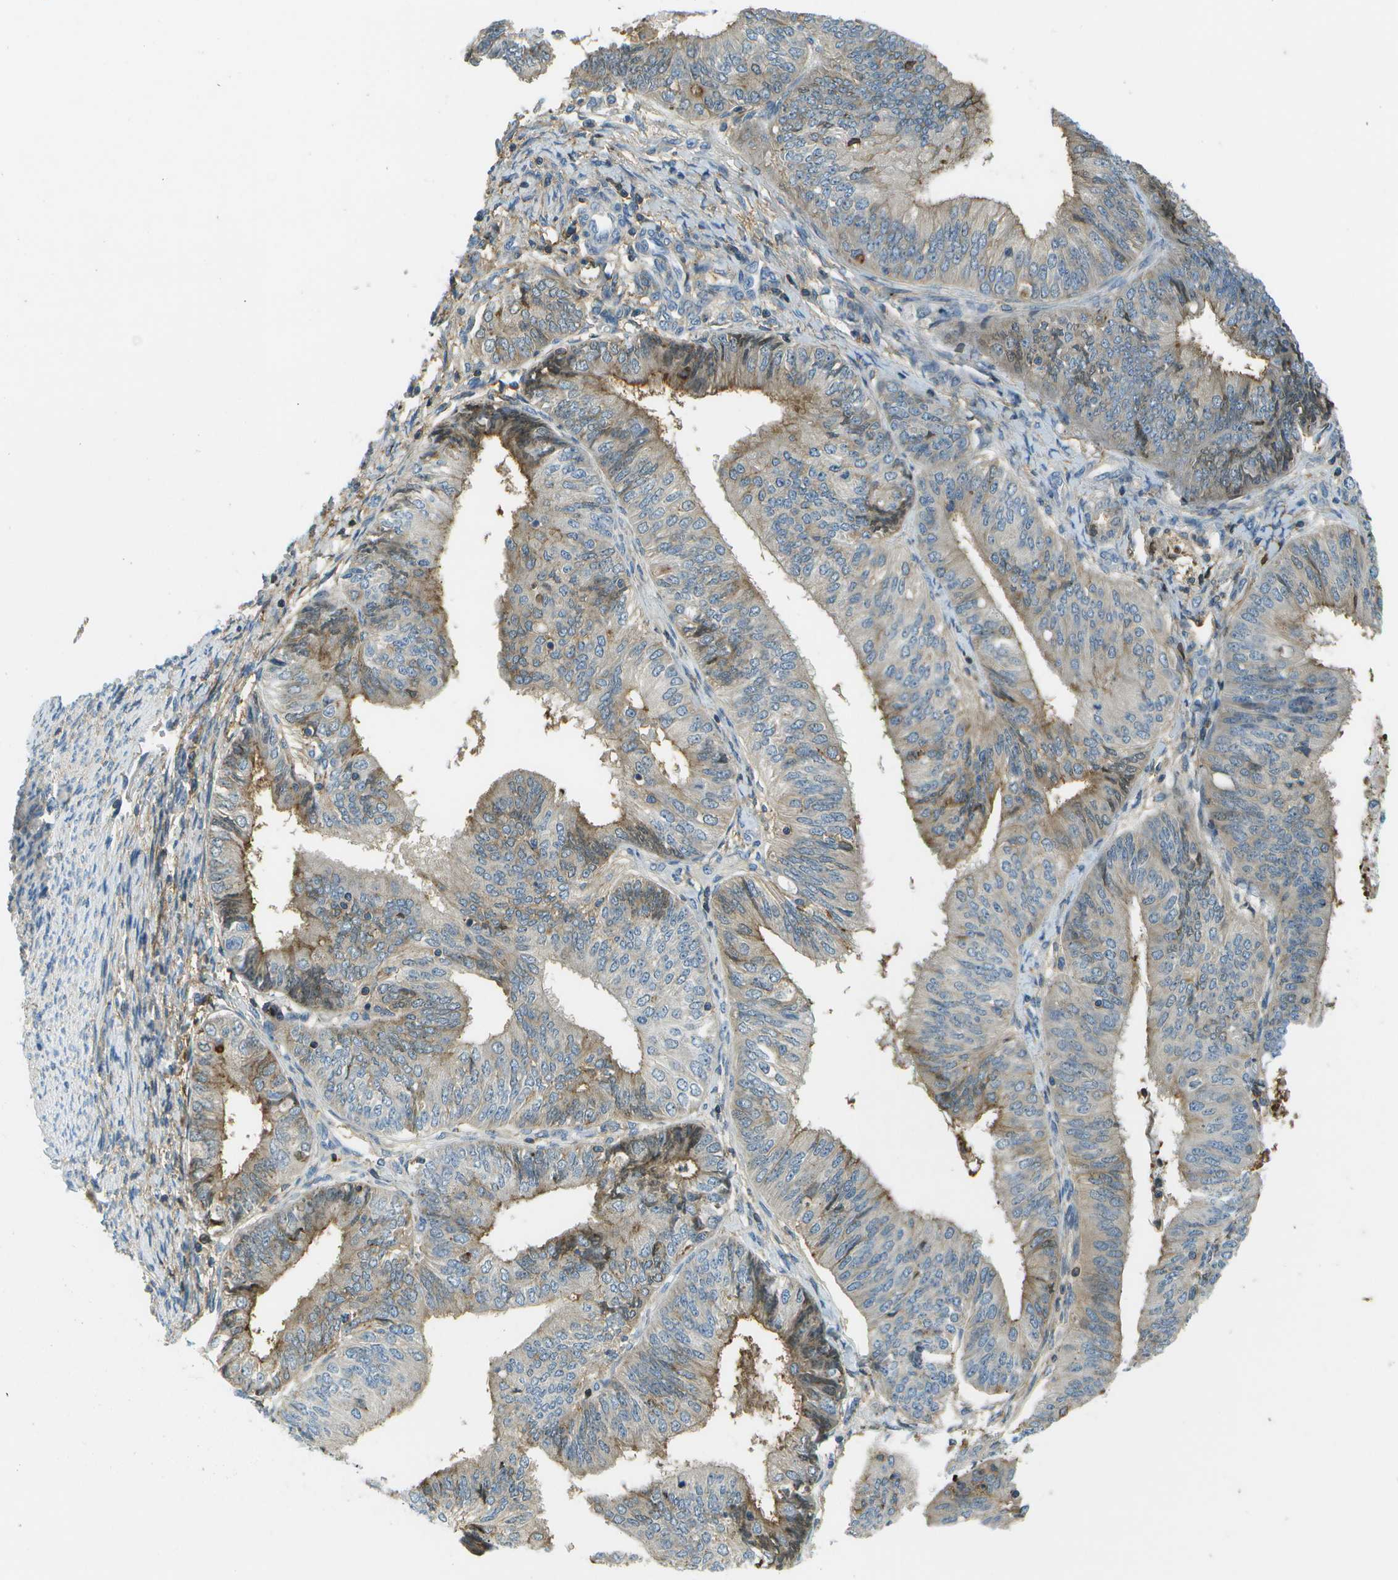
{"staining": {"intensity": "moderate", "quantity": "25%-75%", "location": "cytoplasmic/membranous"}, "tissue": "endometrial cancer", "cell_type": "Tumor cells", "image_type": "cancer", "snomed": [{"axis": "morphology", "description": "Adenocarcinoma, NOS"}, {"axis": "topography", "description": "Endometrium"}], "caption": "Brown immunohistochemical staining in endometrial cancer (adenocarcinoma) shows moderate cytoplasmic/membranous staining in about 25%-75% of tumor cells.", "gene": "LRRC66", "patient": {"sex": "female", "age": 58}}